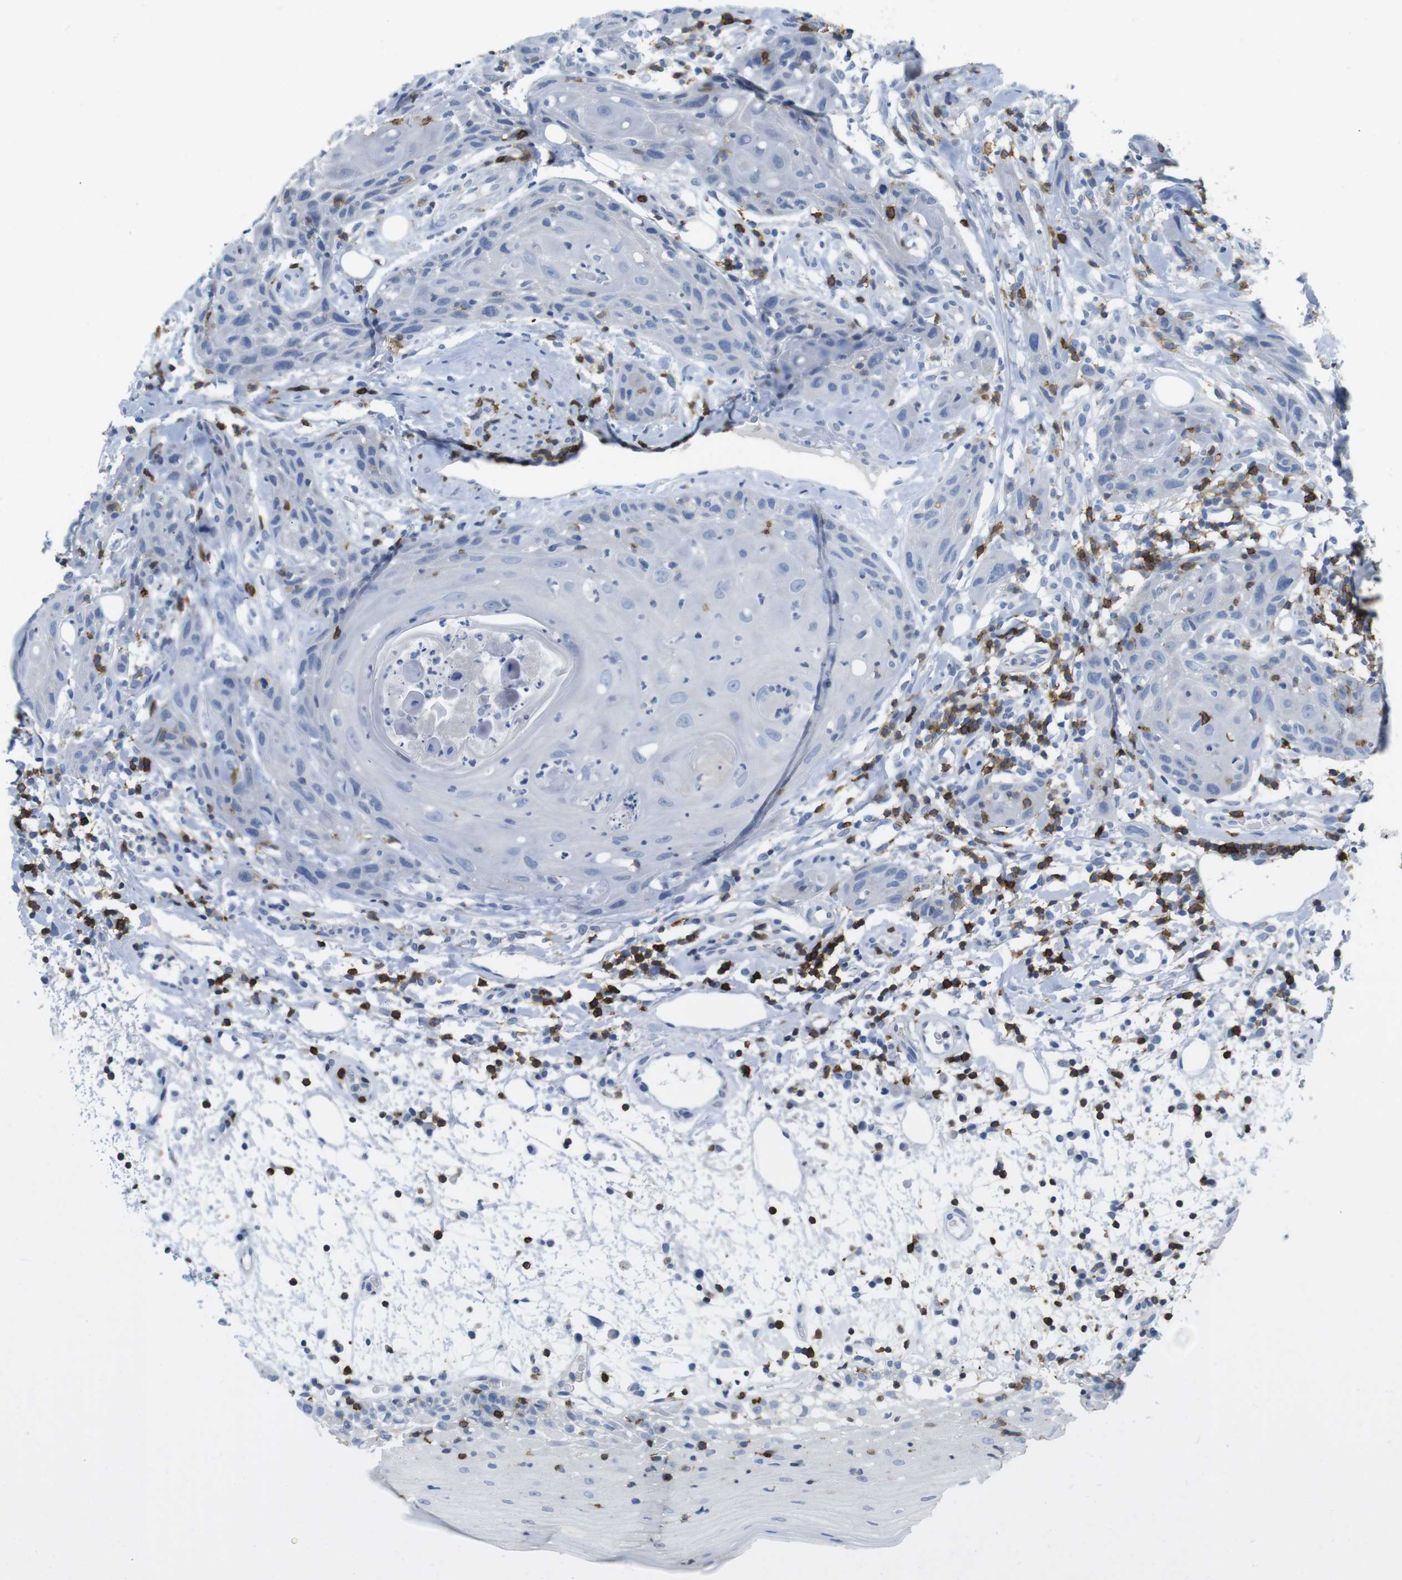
{"staining": {"intensity": "negative", "quantity": "none", "location": "none"}, "tissue": "oral mucosa", "cell_type": "Squamous epithelial cells", "image_type": "normal", "snomed": [{"axis": "morphology", "description": "Normal tissue, NOS"}, {"axis": "morphology", "description": "Squamous cell carcinoma, NOS"}, {"axis": "topography", "description": "Skeletal muscle"}, {"axis": "topography", "description": "Oral tissue"}], "caption": "Squamous epithelial cells show no significant protein positivity in unremarkable oral mucosa. (DAB IHC, high magnification).", "gene": "CD5", "patient": {"sex": "male", "age": 71}}